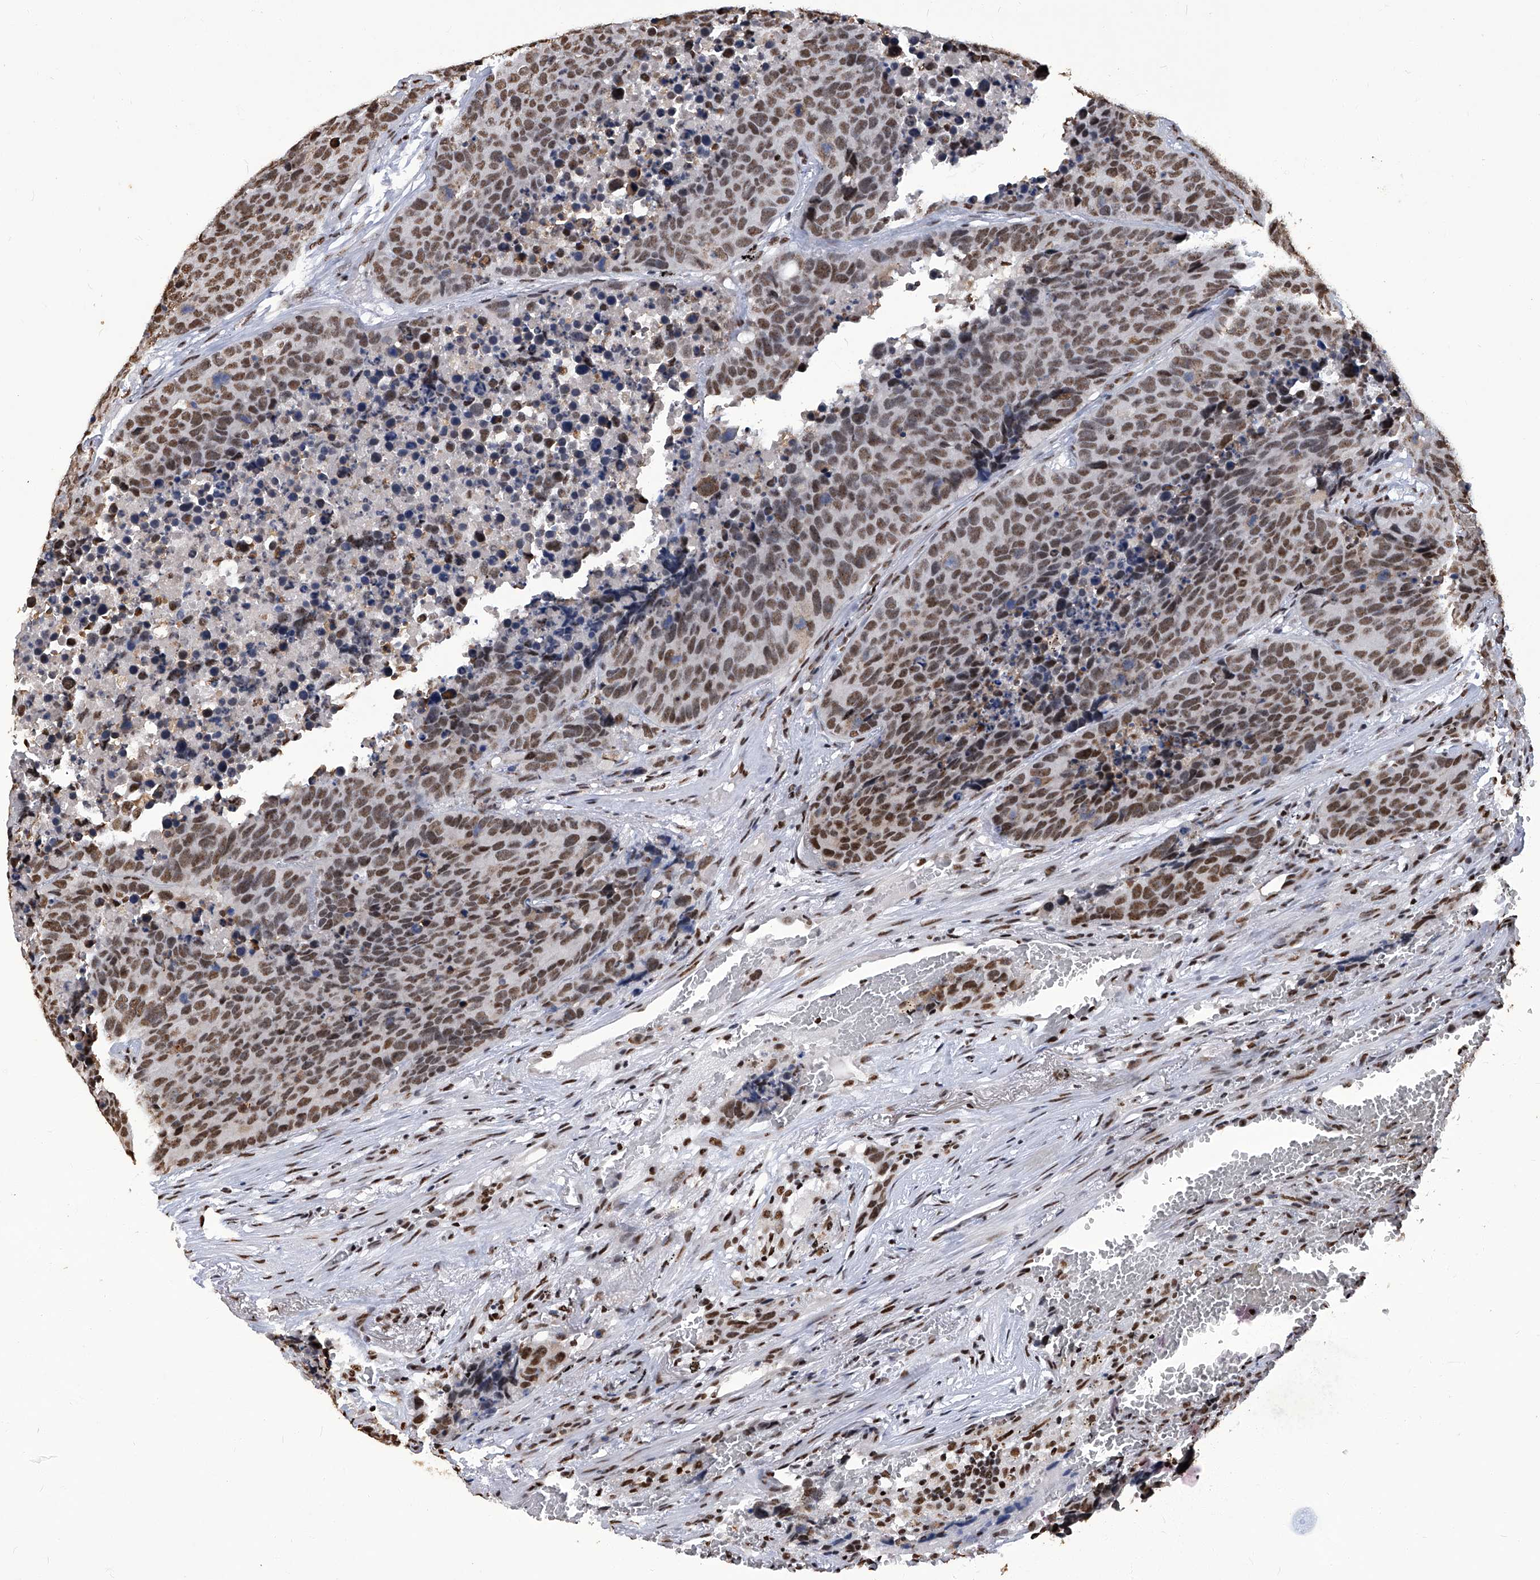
{"staining": {"intensity": "moderate", "quantity": ">75%", "location": "nuclear"}, "tissue": "carcinoid", "cell_type": "Tumor cells", "image_type": "cancer", "snomed": [{"axis": "morphology", "description": "Carcinoid, malignant, NOS"}, {"axis": "topography", "description": "Lung"}], "caption": "IHC micrograph of neoplastic tissue: carcinoid stained using immunohistochemistry (IHC) shows medium levels of moderate protein expression localized specifically in the nuclear of tumor cells, appearing as a nuclear brown color.", "gene": "HBP1", "patient": {"sex": "male", "age": 60}}